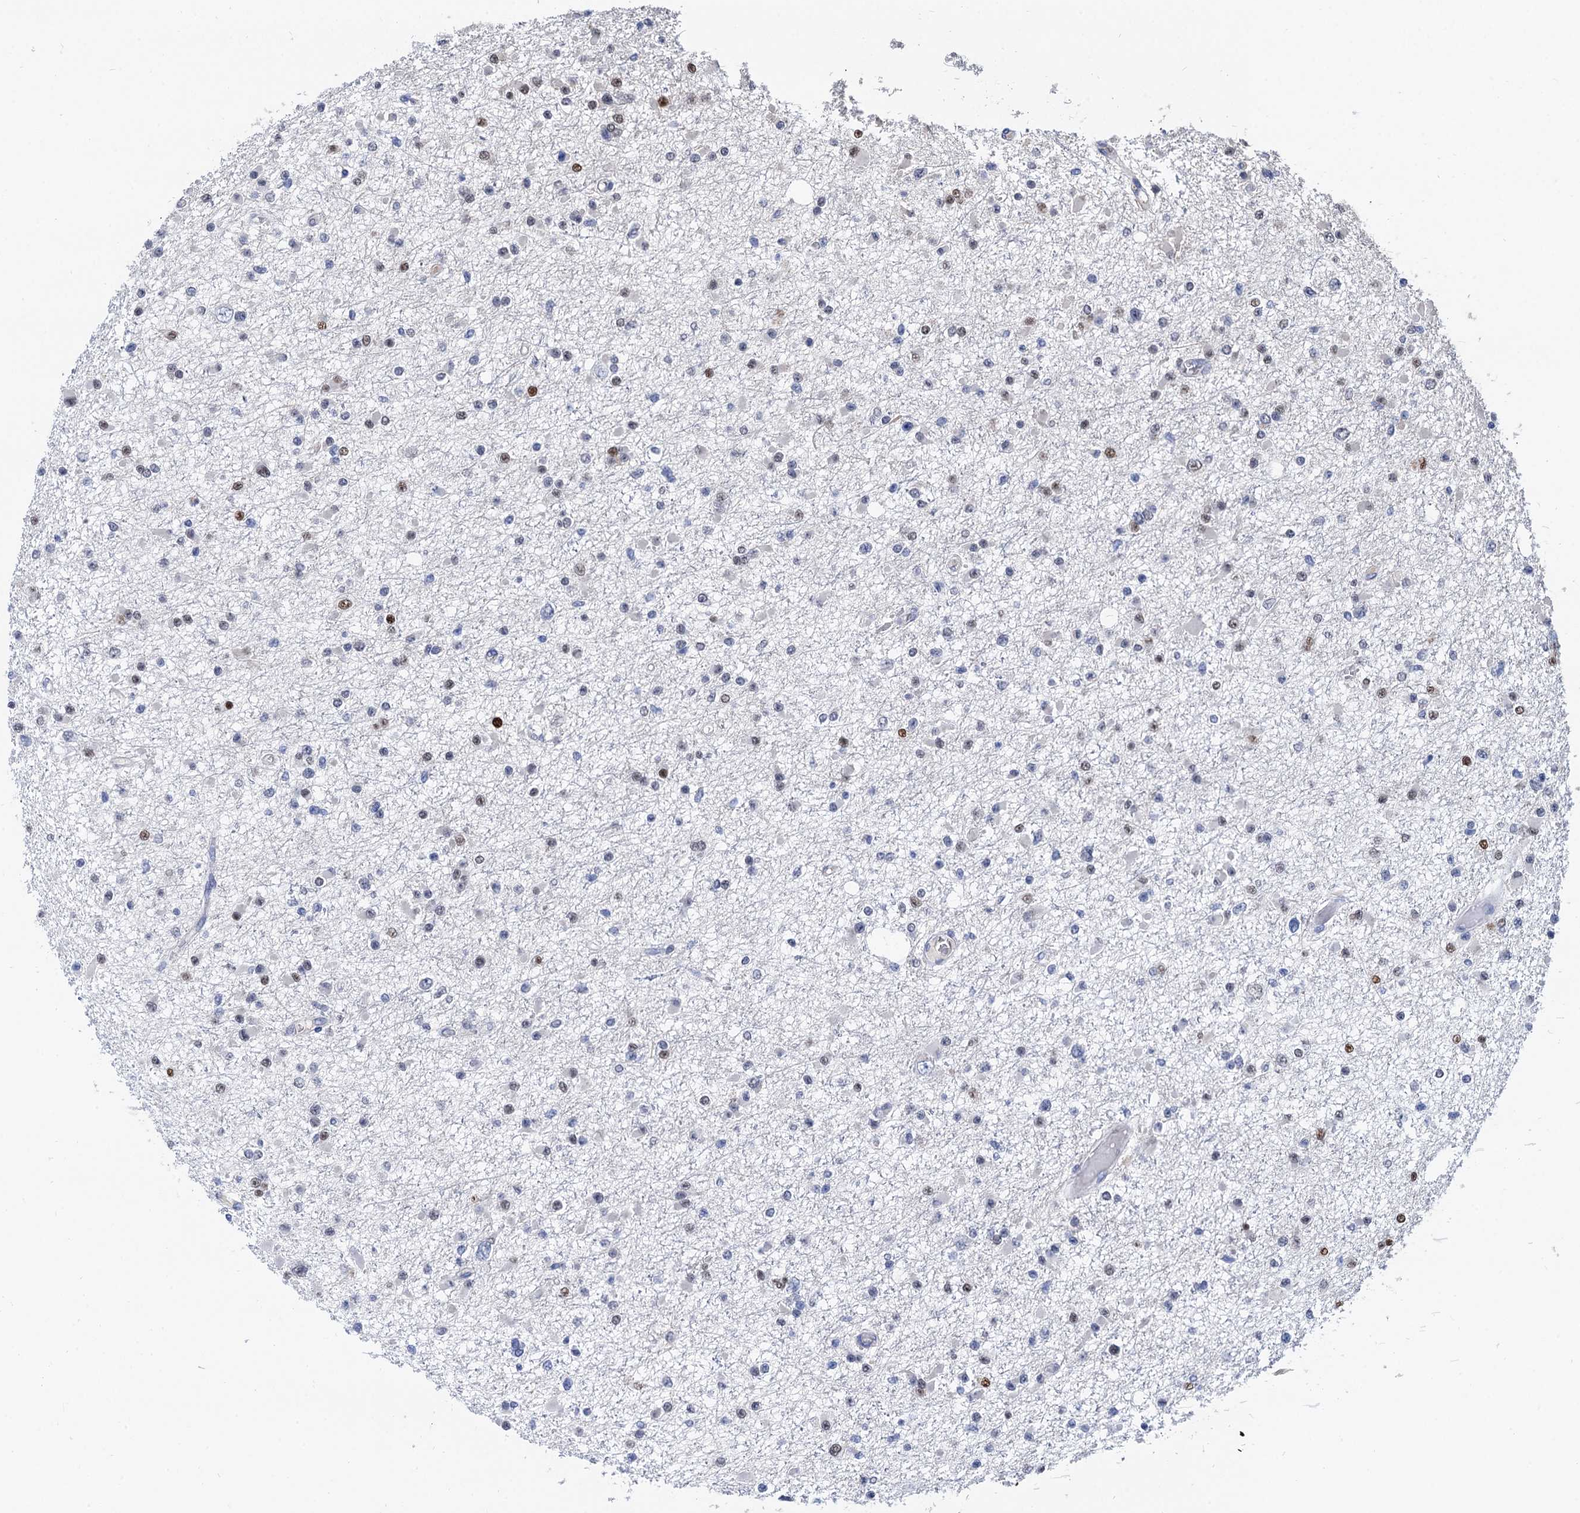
{"staining": {"intensity": "moderate", "quantity": "<25%", "location": "nuclear"}, "tissue": "glioma", "cell_type": "Tumor cells", "image_type": "cancer", "snomed": [{"axis": "morphology", "description": "Glioma, malignant, Low grade"}, {"axis": "topography", "description": "Brain"}], "caption": "Protein expression analysis of glioma shows moderate nuclear staining in about <25% of tumor cells.", "gene": "TSEN34", "patient": {"sex": "female", "age": 22}}